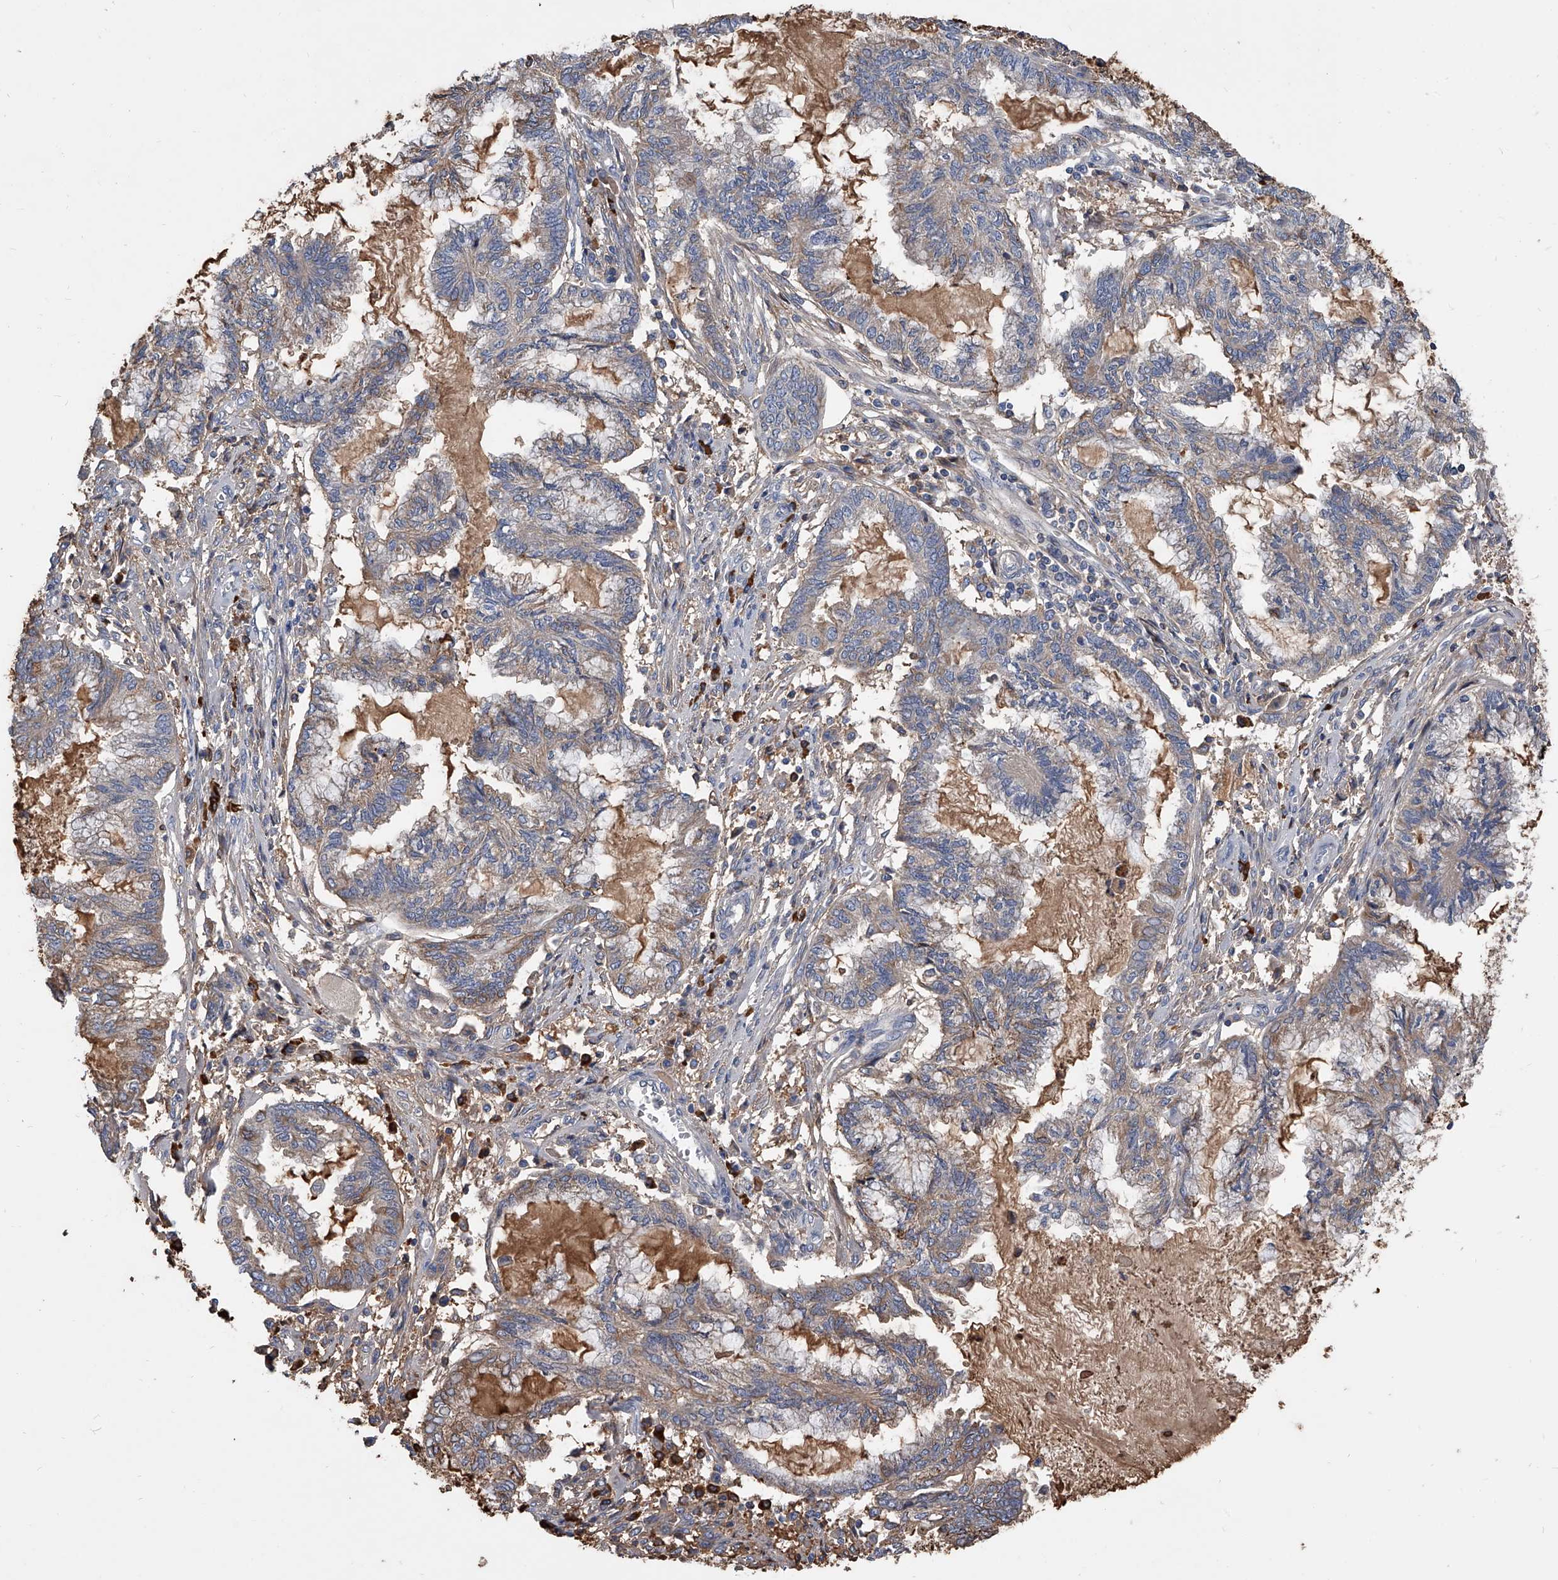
{"staining": {"intensity": "weak", "quantity": "25%-75%", "location": "cytoplasmic/membranous"}, "tissue": "endometrial cancer", "cell_type": "Tumor cells", "image_type": "cancer", "snomed": [{"axis": "morphology", "description": "Adenocarcinoma, NOS"}, {"axis": "topography", "description": "Endometrium"}], "caption": "Human endometrial adenocarcinoma stained with a protein marker reveals weak staining in tumor cells.", "gene": "ZNF25", "patient": {"sex": "female", "age": 86}}